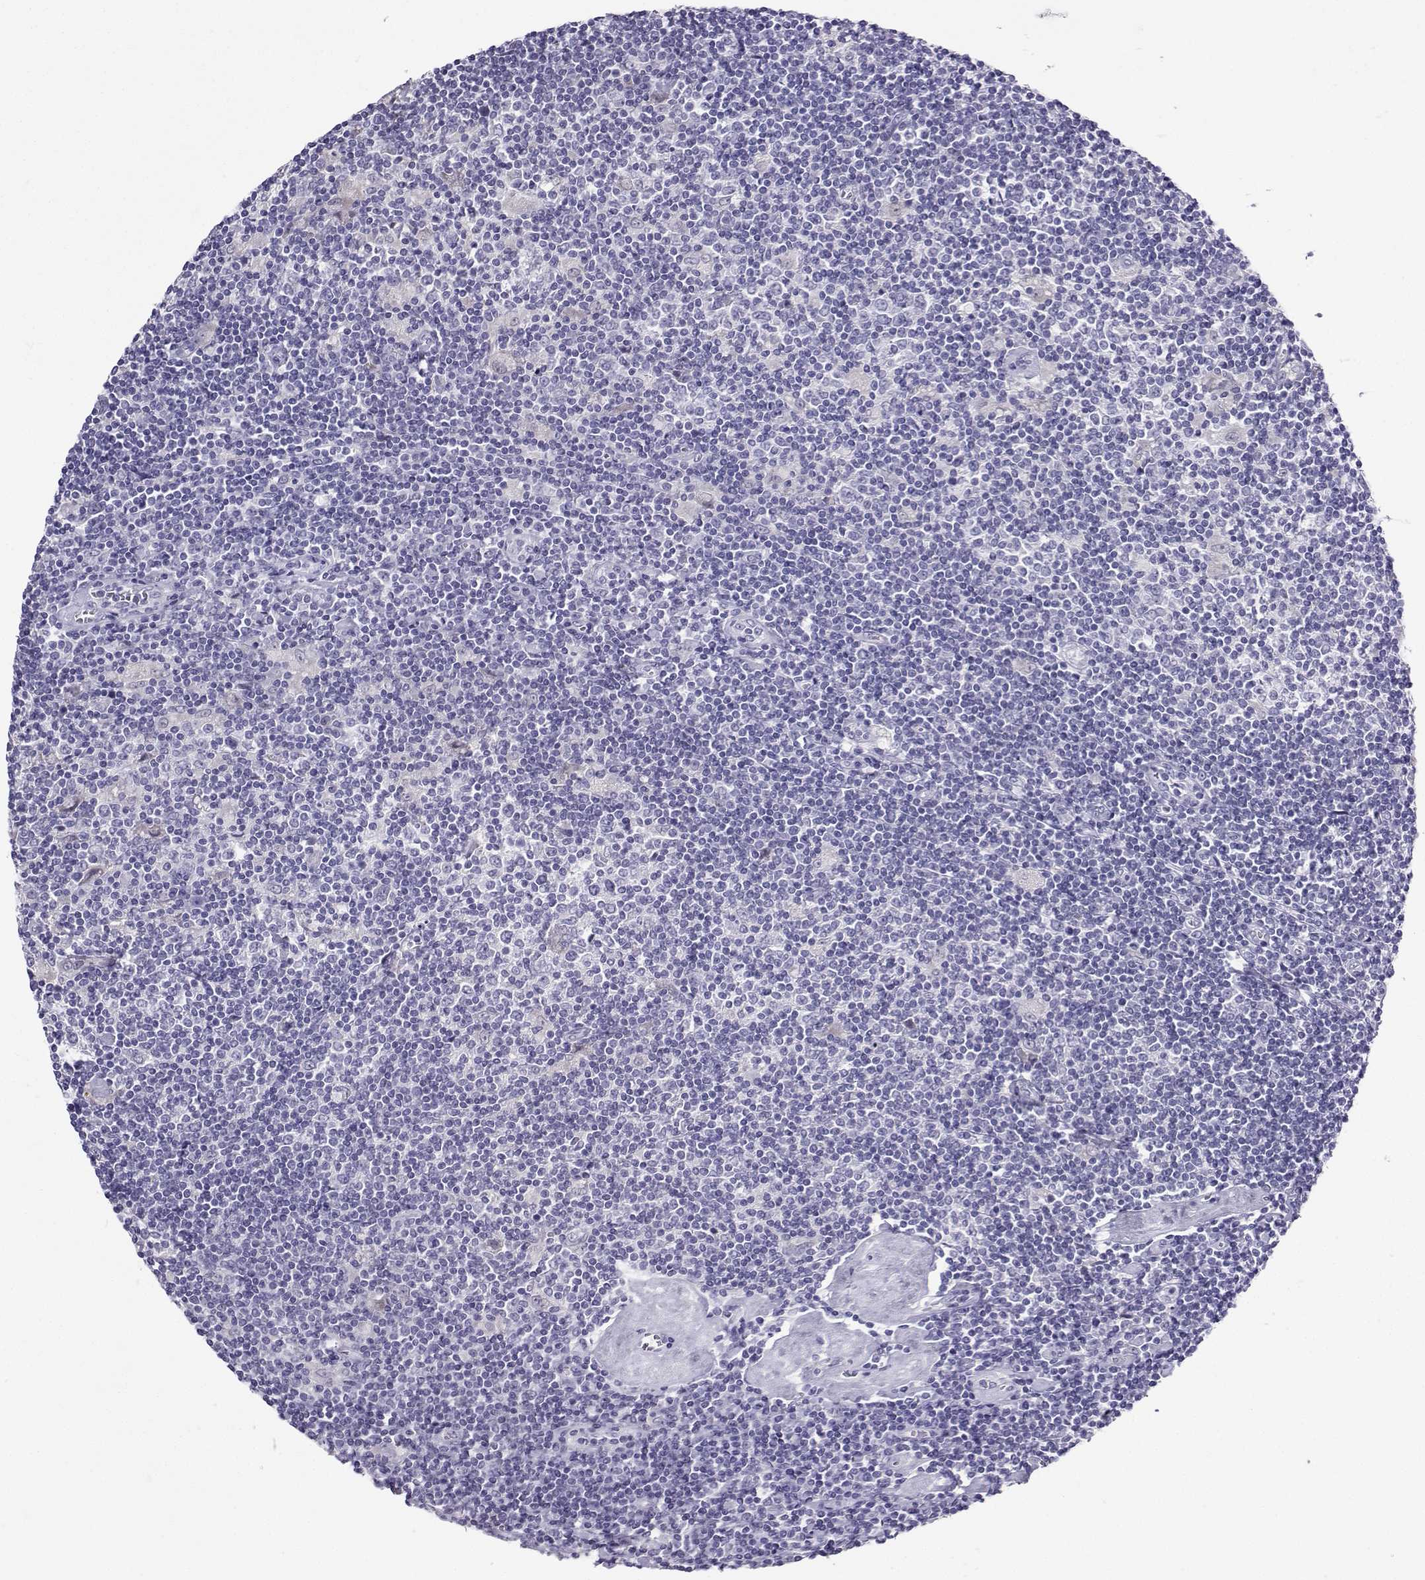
{"staining": {"intensity": "negative", "quantity": "none", "location": "none"}, "tissue": "lymphoma", "cell_type": "Tumor cells", "image_type": "cancer", "snomed": [{"axis": "morphology", "description": "Hodgkin's disease, NOS"}, {"axis": "topography", "description": "Lymph node"}], "caption": "Hodgkin's disease was stained to show a protein in brown. There is no significant staining in tumor cells. (IHC, brightfield microscopy, high magnification).", "gene": "FBXO24", "patient": {"sex": "male", "age": 40}}